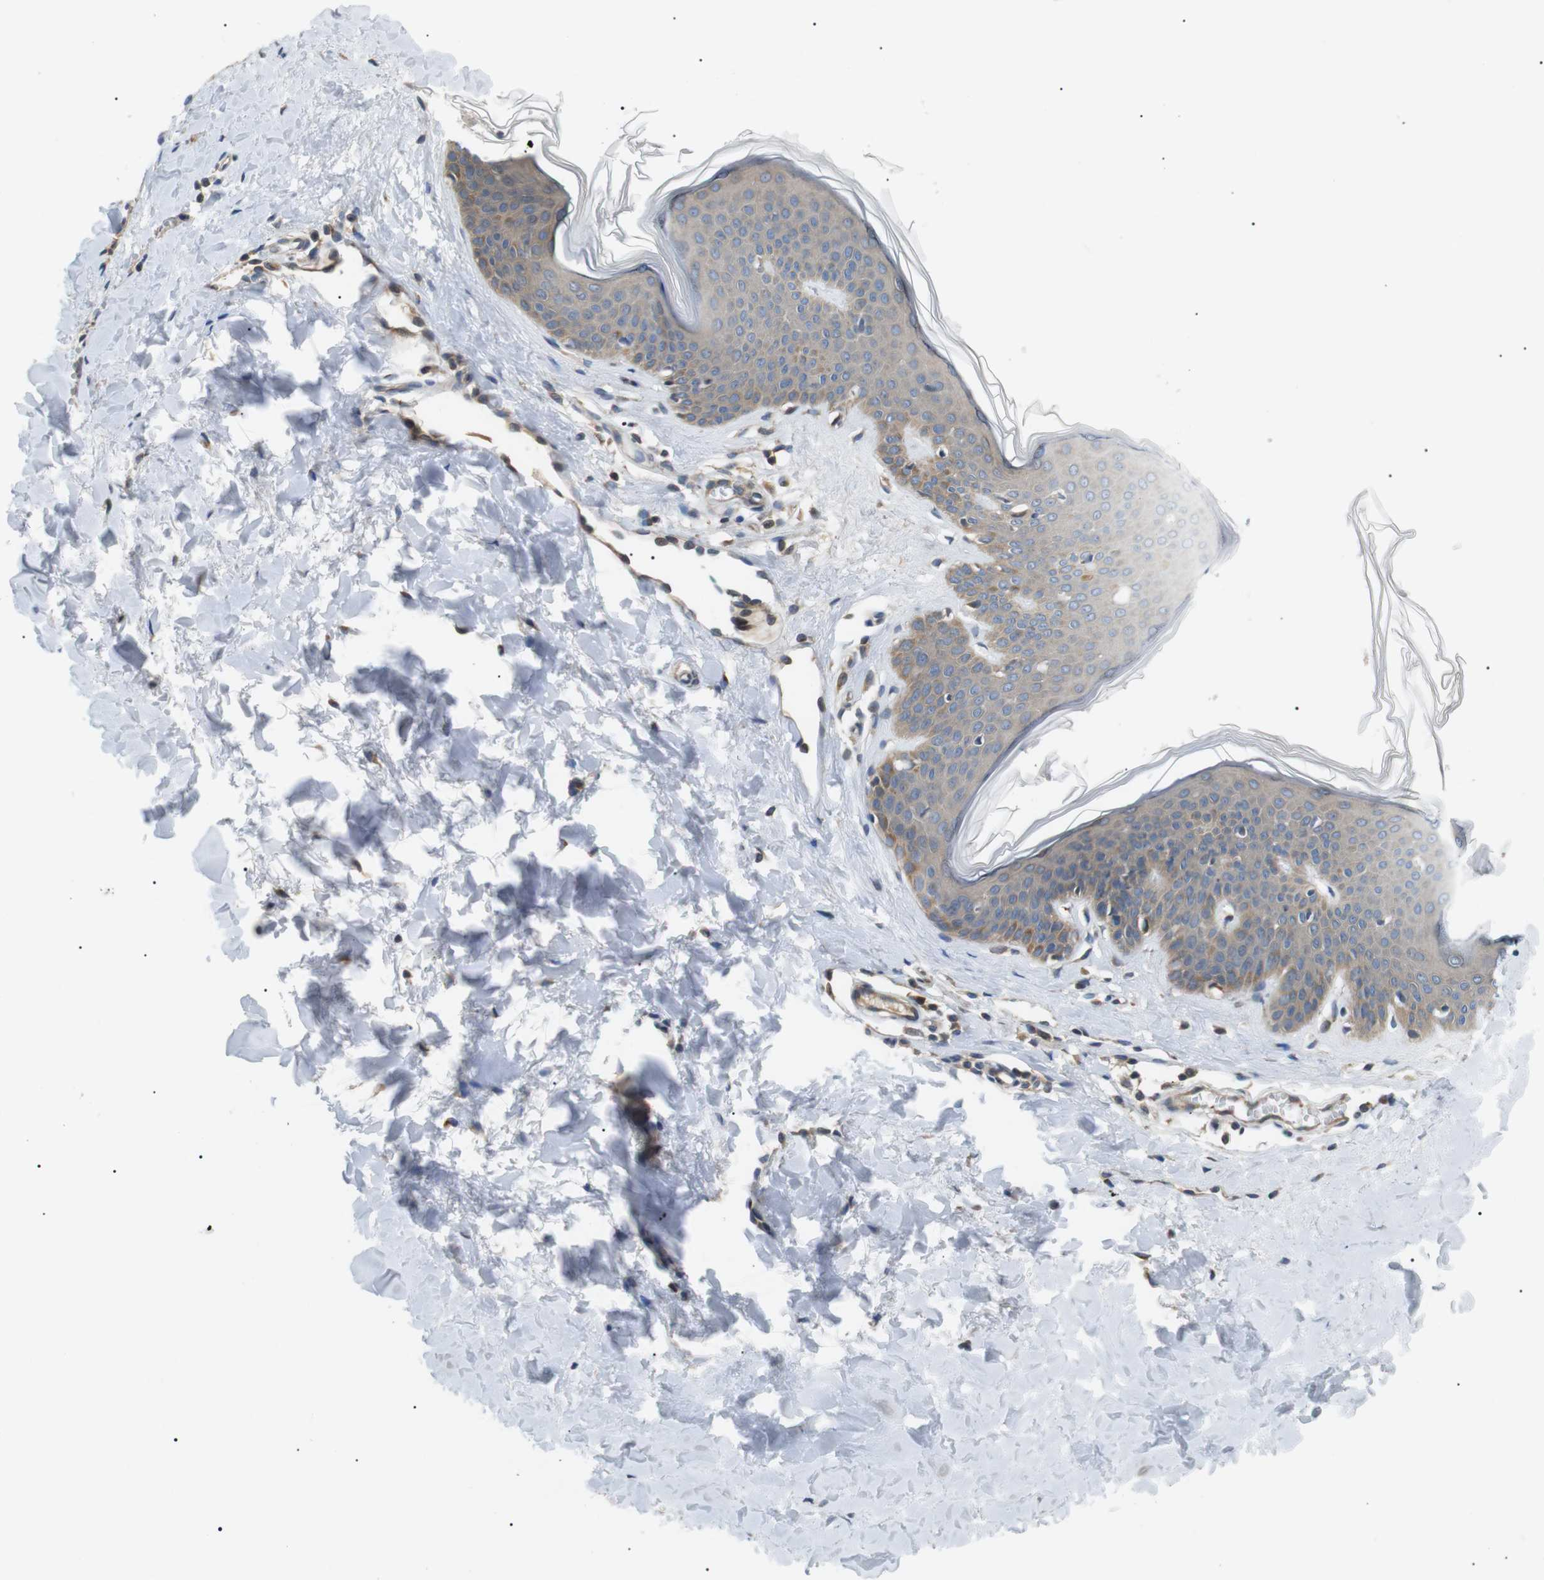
{"staining": {"intensity": "weak", "quantity": "25%-75%", "location": "cytoplasmic/membranous"}, "tissue": "skin", "cell_type": "Fibroblasts", "image_type": "normal", "snomed": [{"axis": "morphology", "description": "Normal tissue, NOS"}, {"axis": "topography", "description": "Skin"}], "caption": "Immunohistochemical staining of unremarkable skin demonstrates low levels of weak cytoplasmic/membranous positivity in about 25%-75% of fibroblasts. The staining was performed using DAB to visualize the protein expression in brown, while the nuclei were stained in blue with hematoxylin (Magnification: 20x).", "gene": "DIPK1A", "patient": {"sex": "female", "age": 17}}